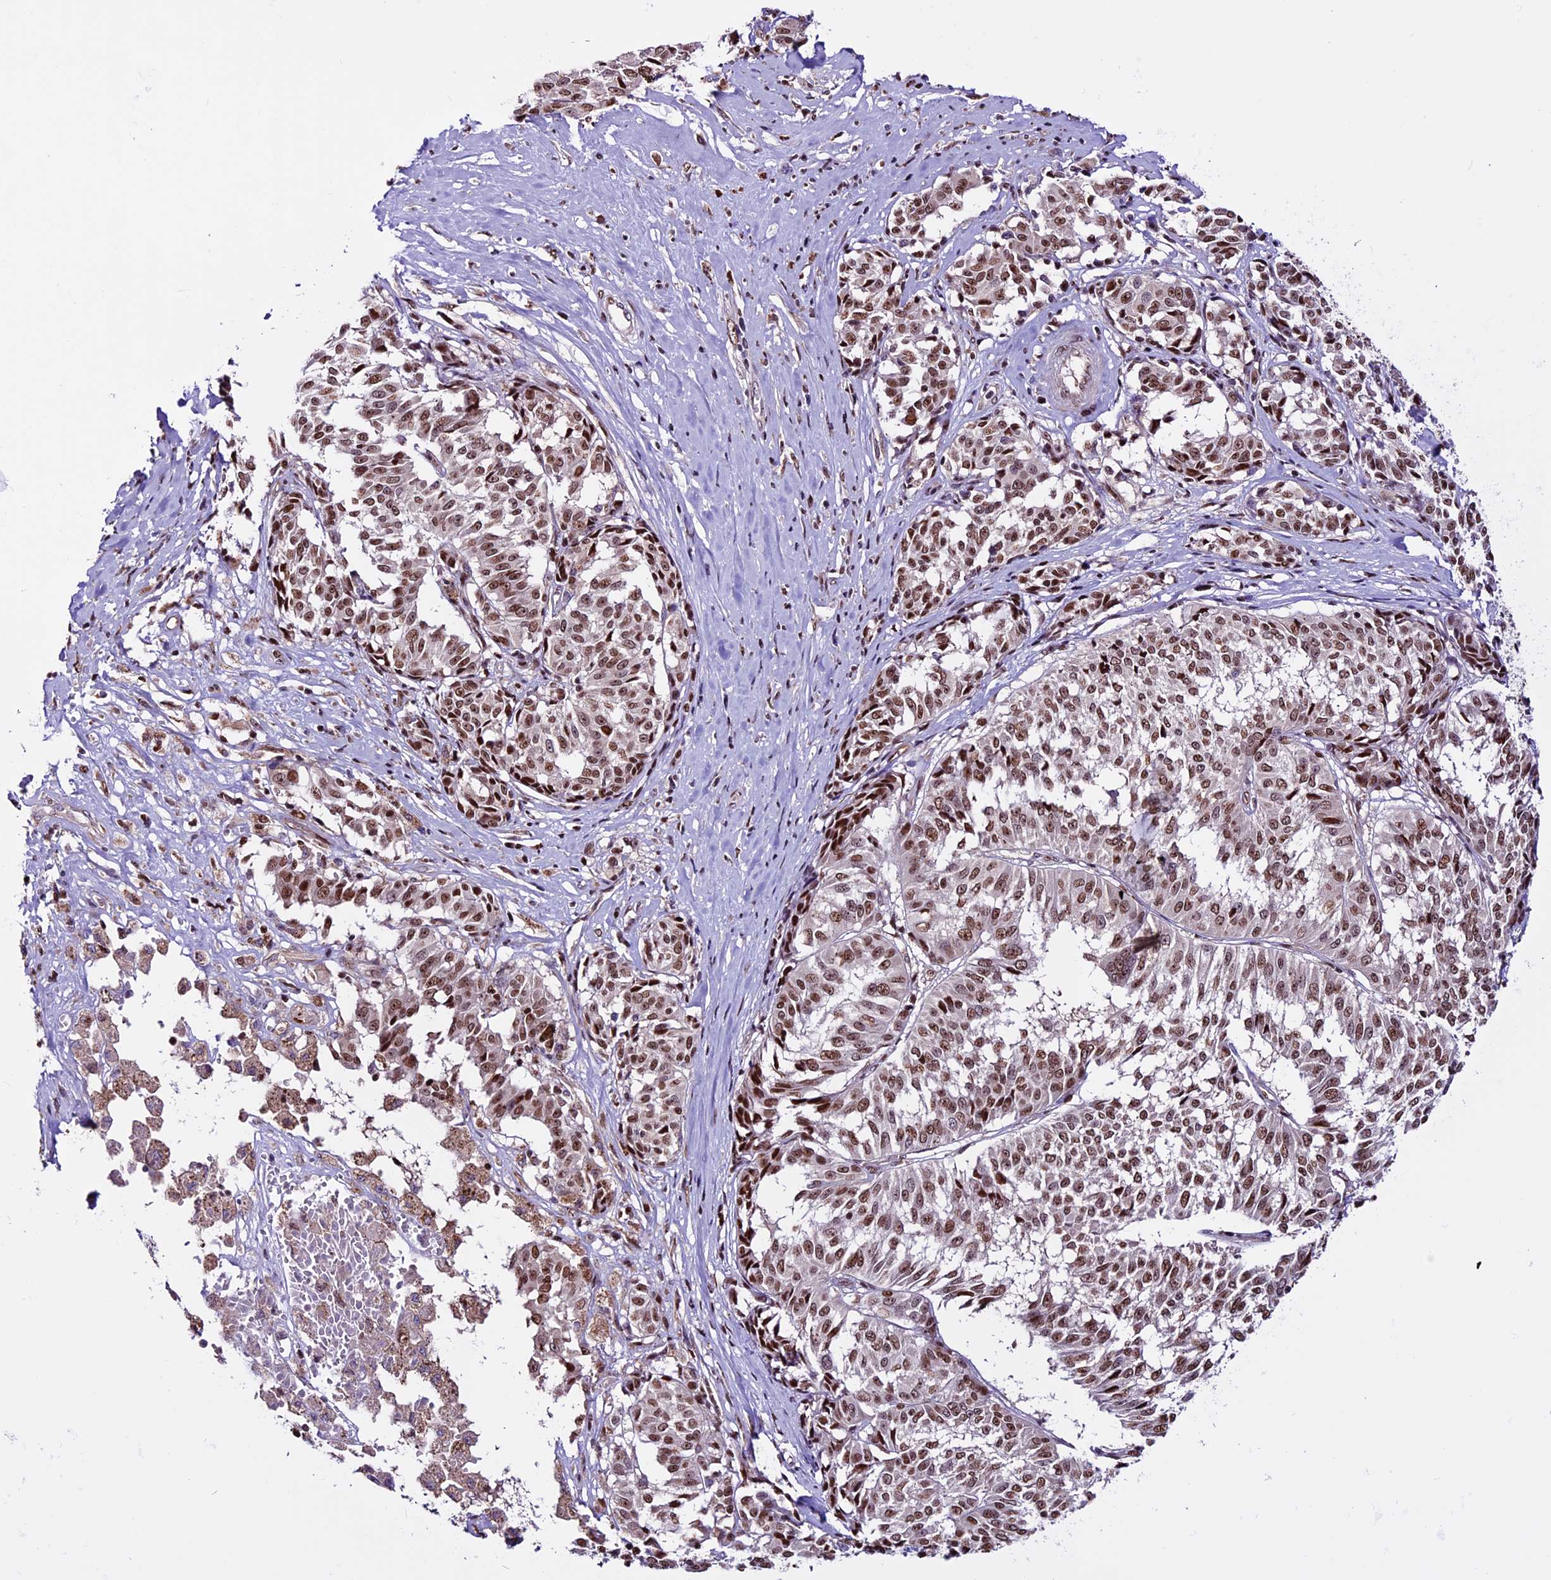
{"staining": {"intensity": "moderate", "quantity": ">75%", "location": "nuclear"}, "tissue": "melanoma", "cell_type": "Tumor cells", "image_type": "cancer", "snomed": [{"axis": "morphology", "description": "Malignant melanoma, NOS"}, {"axis": "topography", "description": "Skin"}], "caption": "Melanoma tissue exhibits moderate nuclear positivity in about >75% of tumor cells, visualized by immunohistochemistry.", "gene": "RINL", "patient": {"sex": "female", "age": 72}}